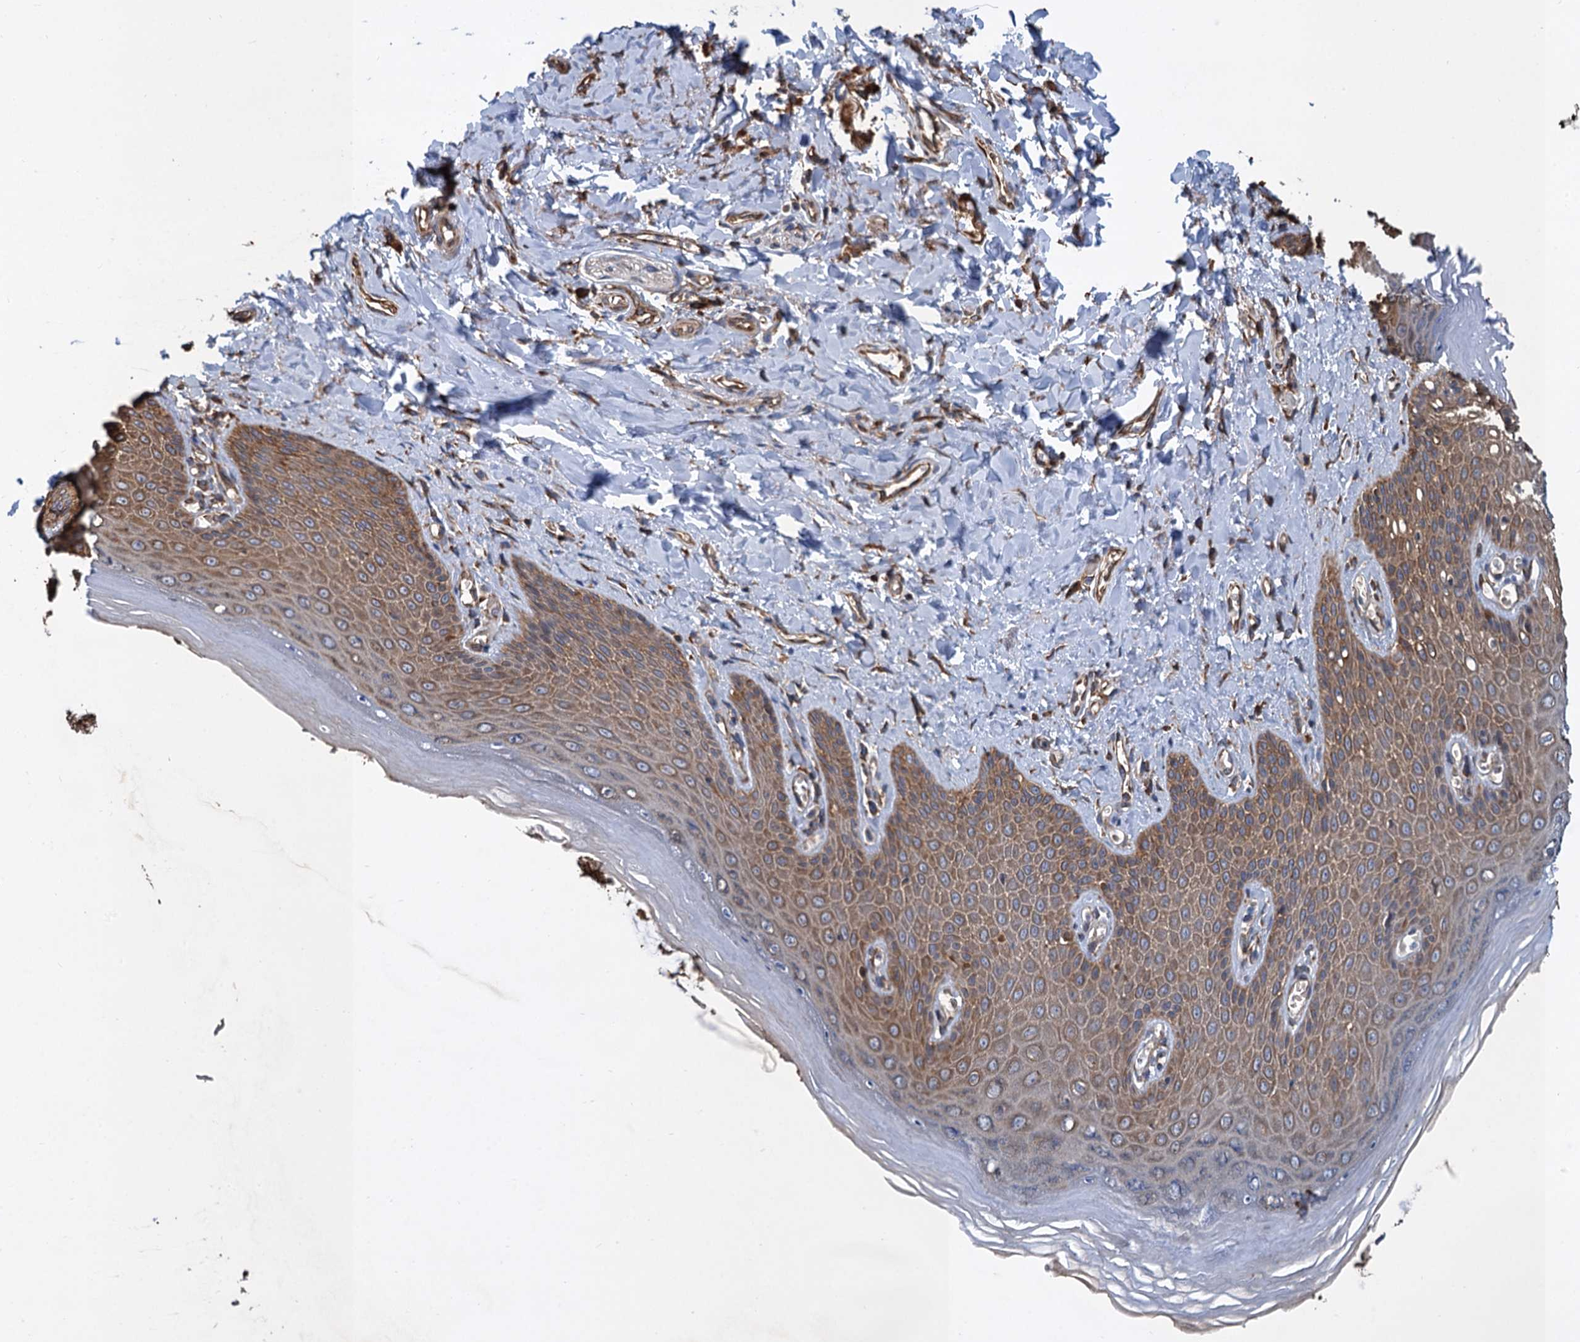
{"staining": {"intensity": "moderate", "quantity": "25%-75%", "location": "cytoplasmic/membranous"}, "tissue": "skin", "cell_type": "Epidermal cells", "image_type": "normal", "snomed": [{"axis": "morphology", "description": "Normal tissue, NOS"}, {"axis": "topography", "description": "Anal"}], "caption": "Skin stained with DAB immunohistochemistry (IHC) reveals medium levels of moderate cytoplasmic/membranous positivity in about 25%-75% of epidermal cells.", "gene": "LINS1", "patient": {"sex": "male", "age": 78}}